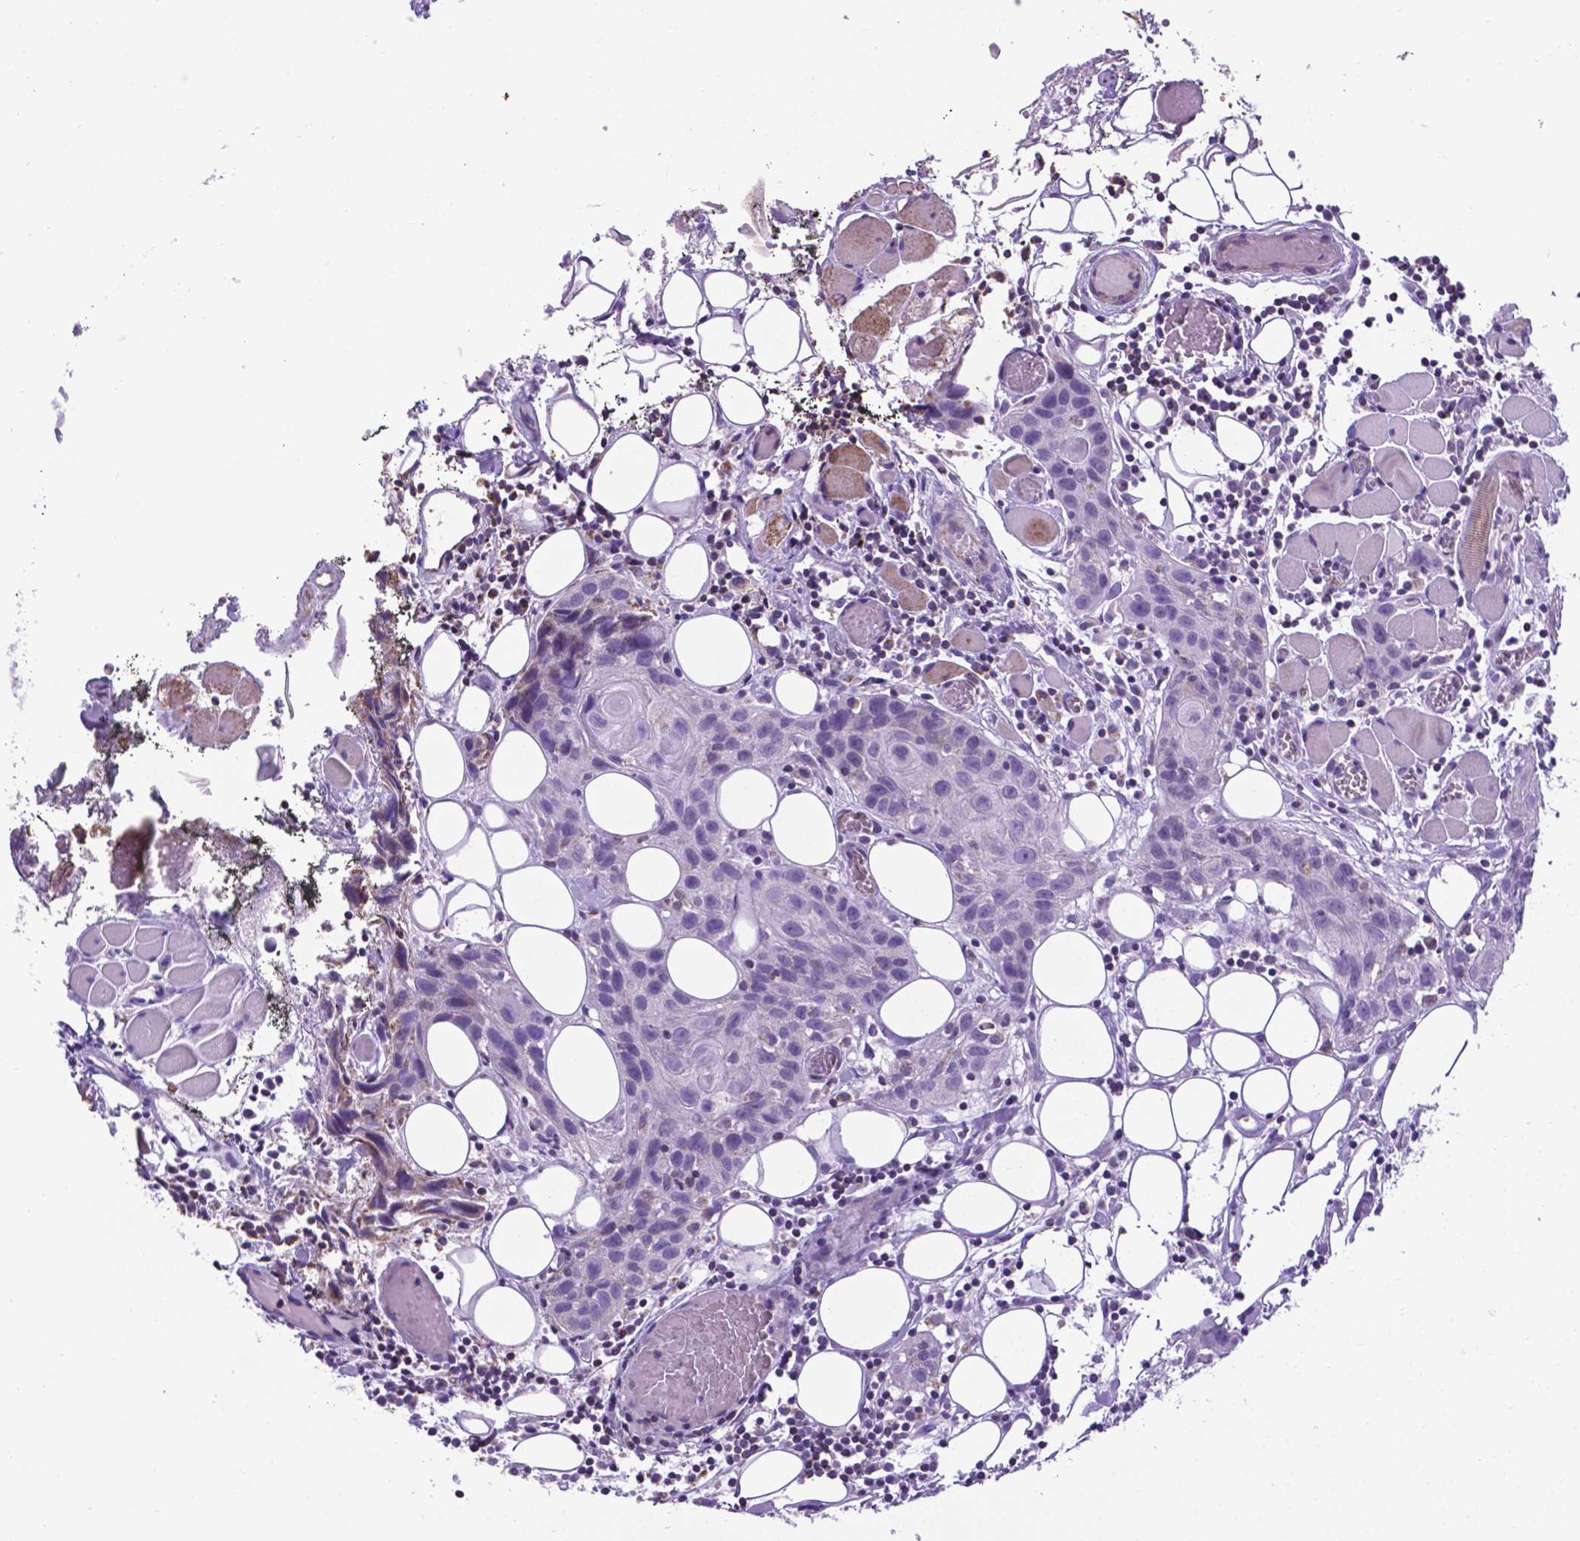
{"staining": {"intensity": "negative", "quantity": "none", "location": "none"}, "tissue": "head and neck cancer", "cell_type": "Tumor cells", "image_type": "cancer", "snomed": [{"axis": "morphology", "description": "Squamous cell carcinoma, NOS"}, {"axis": "topography", "description": "Oral tissue"}, {"axis": "topography", "description": "Head-Neck"}], "caption": "Photomicrograph shows no significant protein expression in tumor cells of head and neck cancer.", "gene": "POU3F3", "patient": {"sex": "male", "age": 58}}